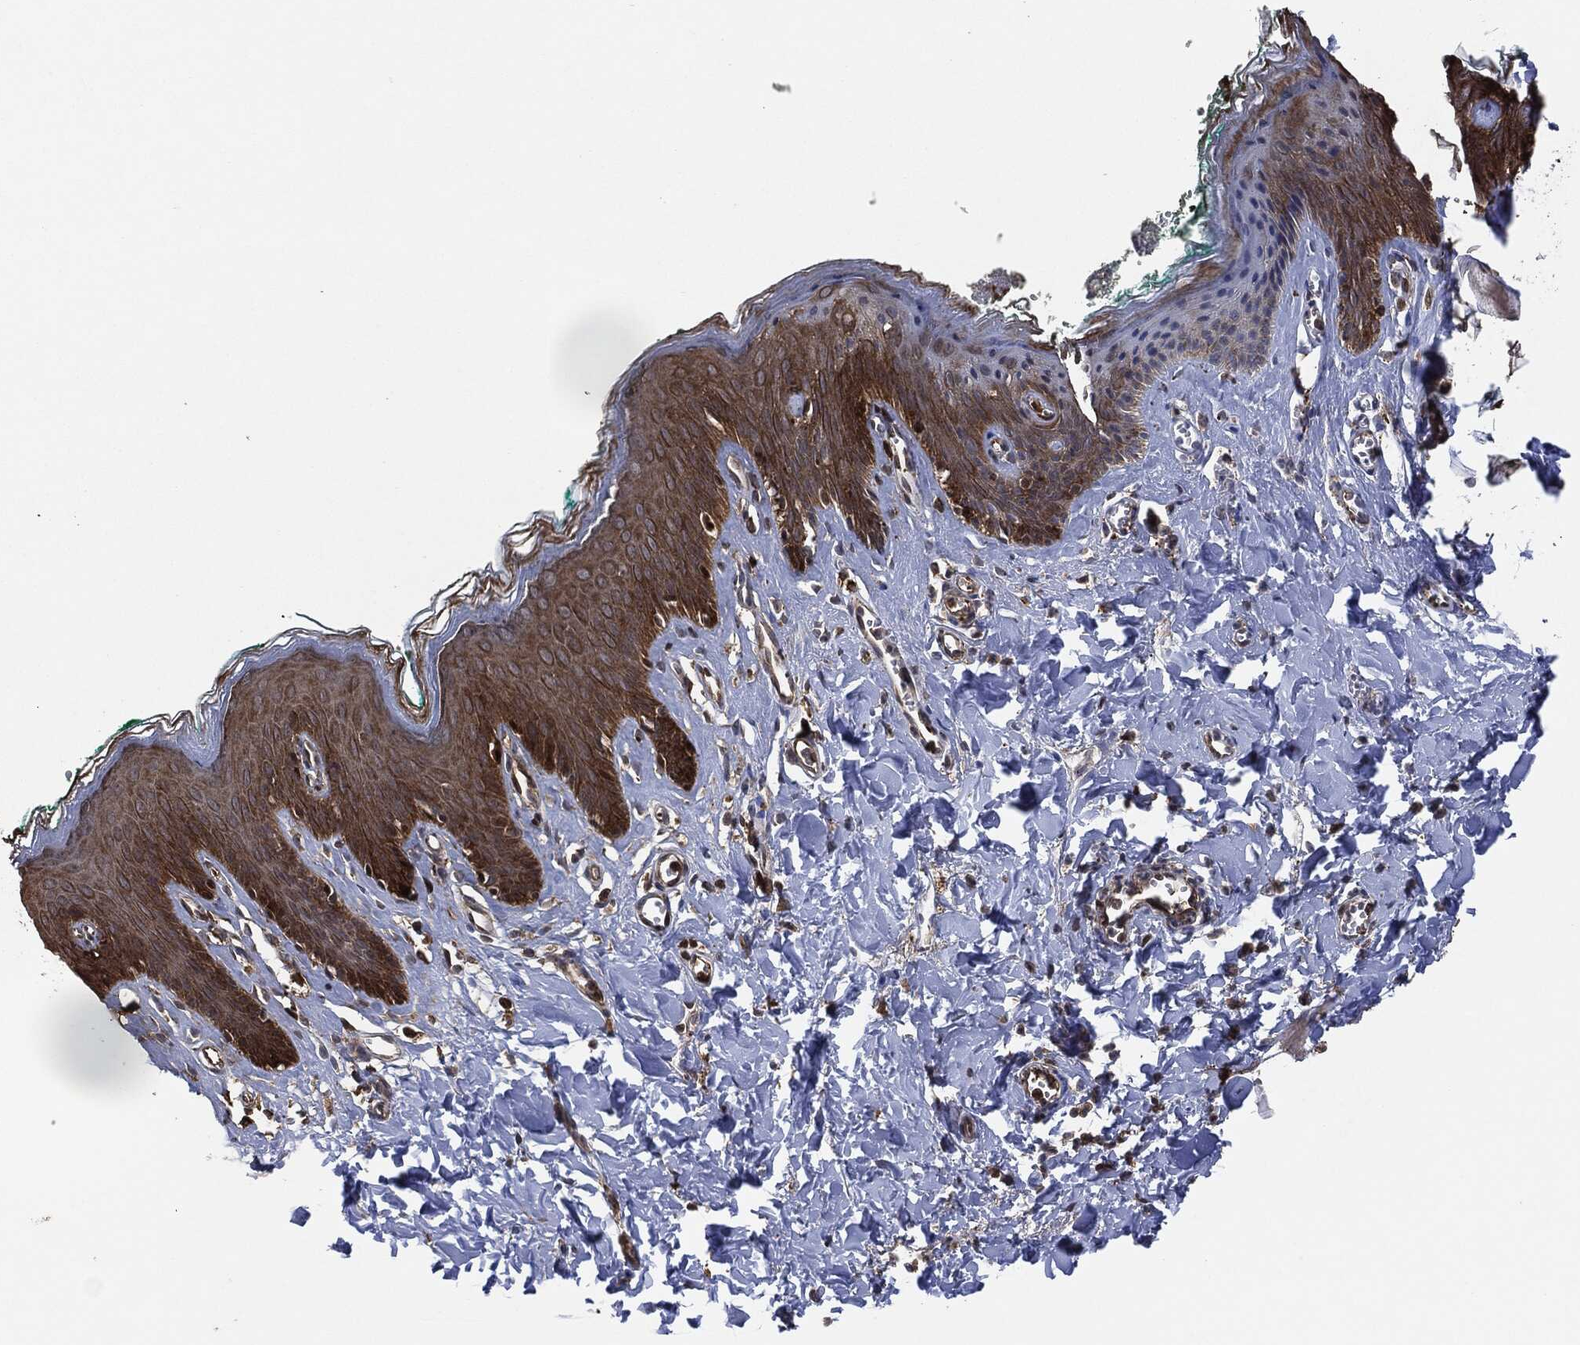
{"staining": {"intensity": "strong", "quantity": "25%-75%", "location": "nuclear"}, "tissue": "skin", "cell_type": "Epidermal cells", "image_type": "normal", "snomed": [{"axis": "morphology", "description": "Normal tissue, NOS"}, {"axis": "topography", "description": "Vulva"}], "caption": "Protein expression analysis of unremarkable human skin reveals strong nuclear expression in about 25%-75% of epidermal cells. (Brightfield microscopy of DAB IHC at high magnification).", "gene": "TPT1", "patient": {"sex": "female", "age": 66}}